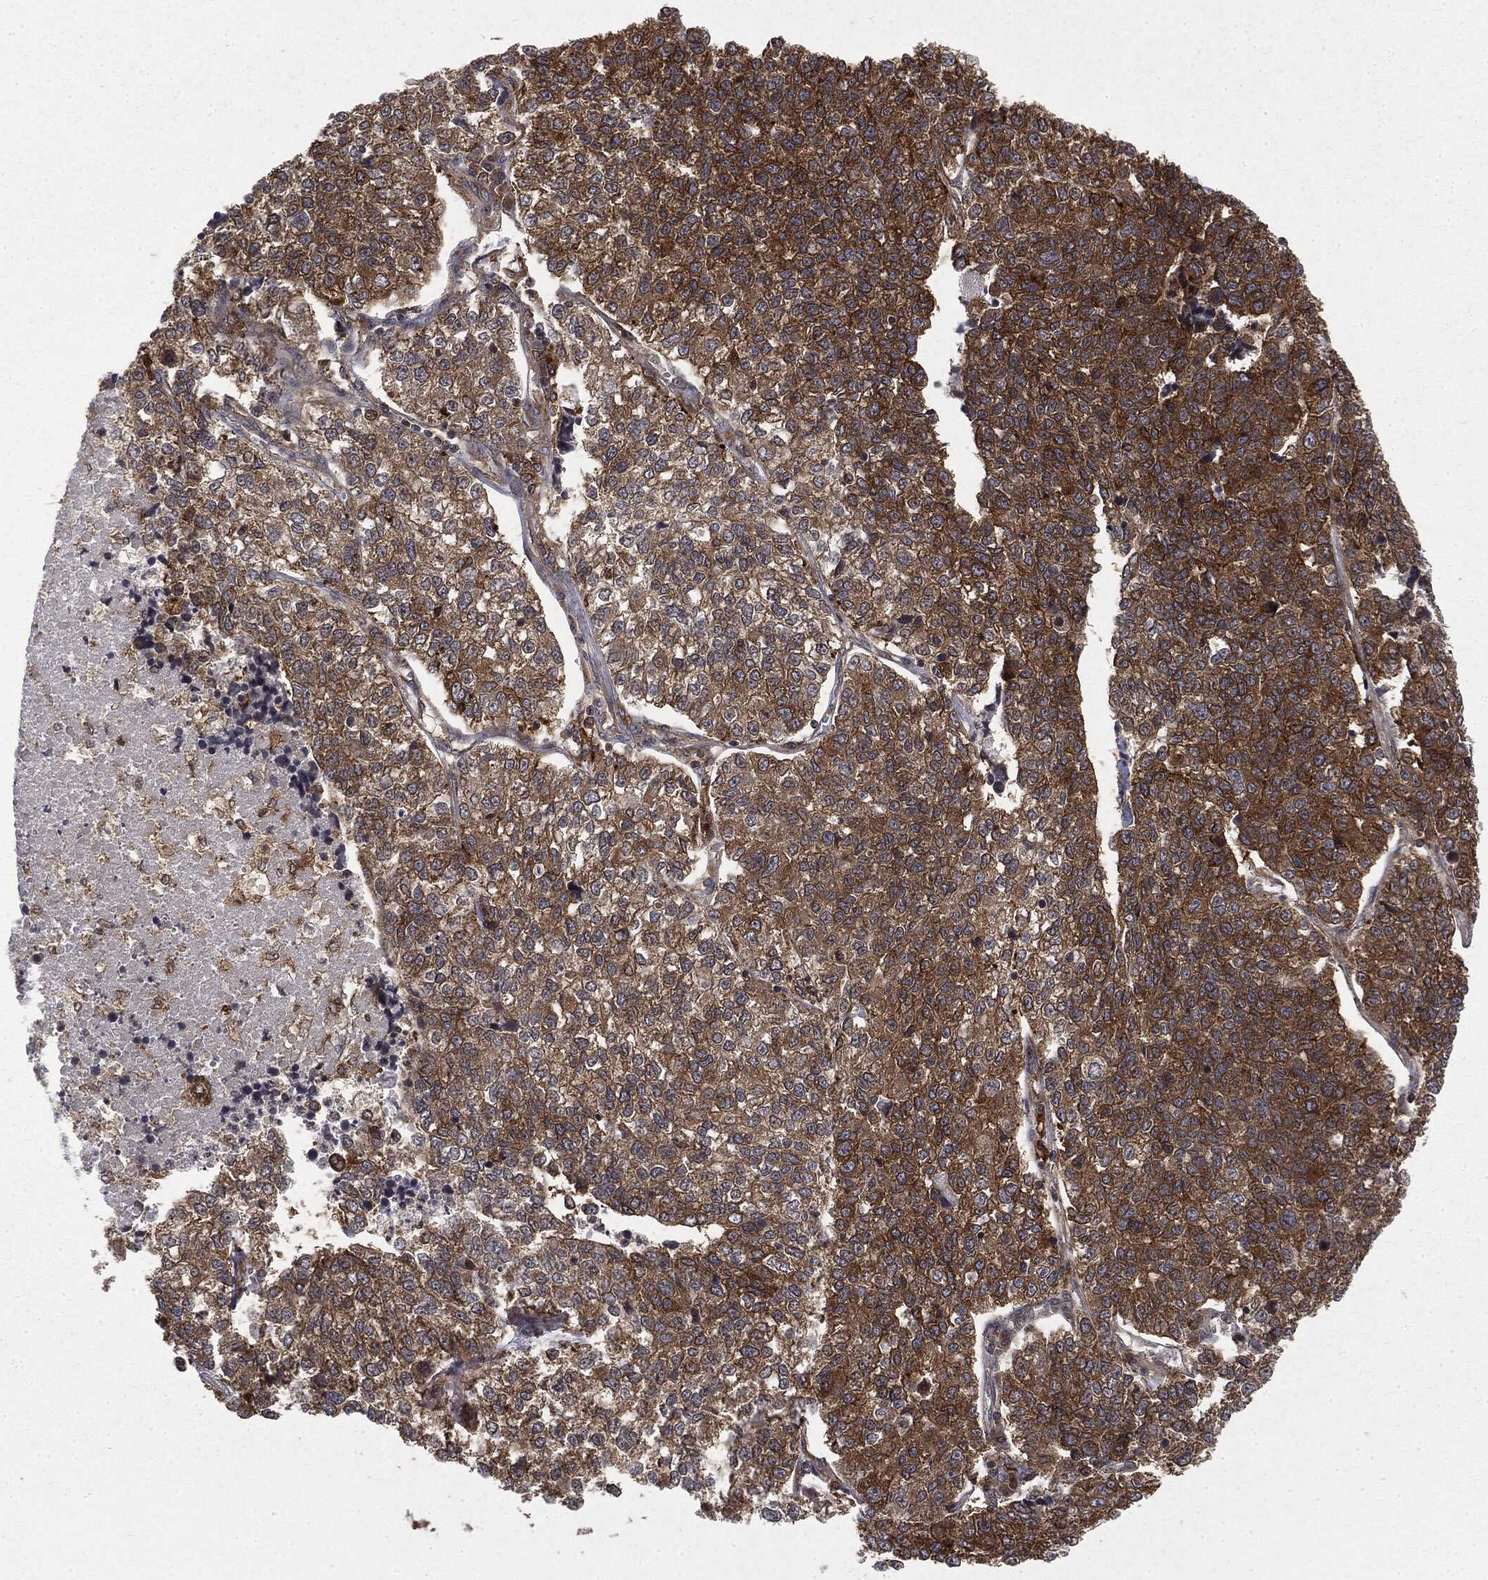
{"staining": {"intensity": "moderate", "quantity": ">75%", "location": "cytoplasmic/membranous"}, "tissue": "lung cancer", "cell_type": "Tumor cells", "image_type": "cancer", "snomed": [{"axis": "morphology", "description": "Adenocarcinoma, NOS"}, {"axis": "topography", "description": "Lung"}], "caption": "This is a photomicrograph of immunohistochemistry staining of lung adenocarcinoma, which shows moderate expression in the cytoplasmic/membranous of tumor cells.", "gene": "SNX5", "patient": {"sex": "male", "age": 49}}